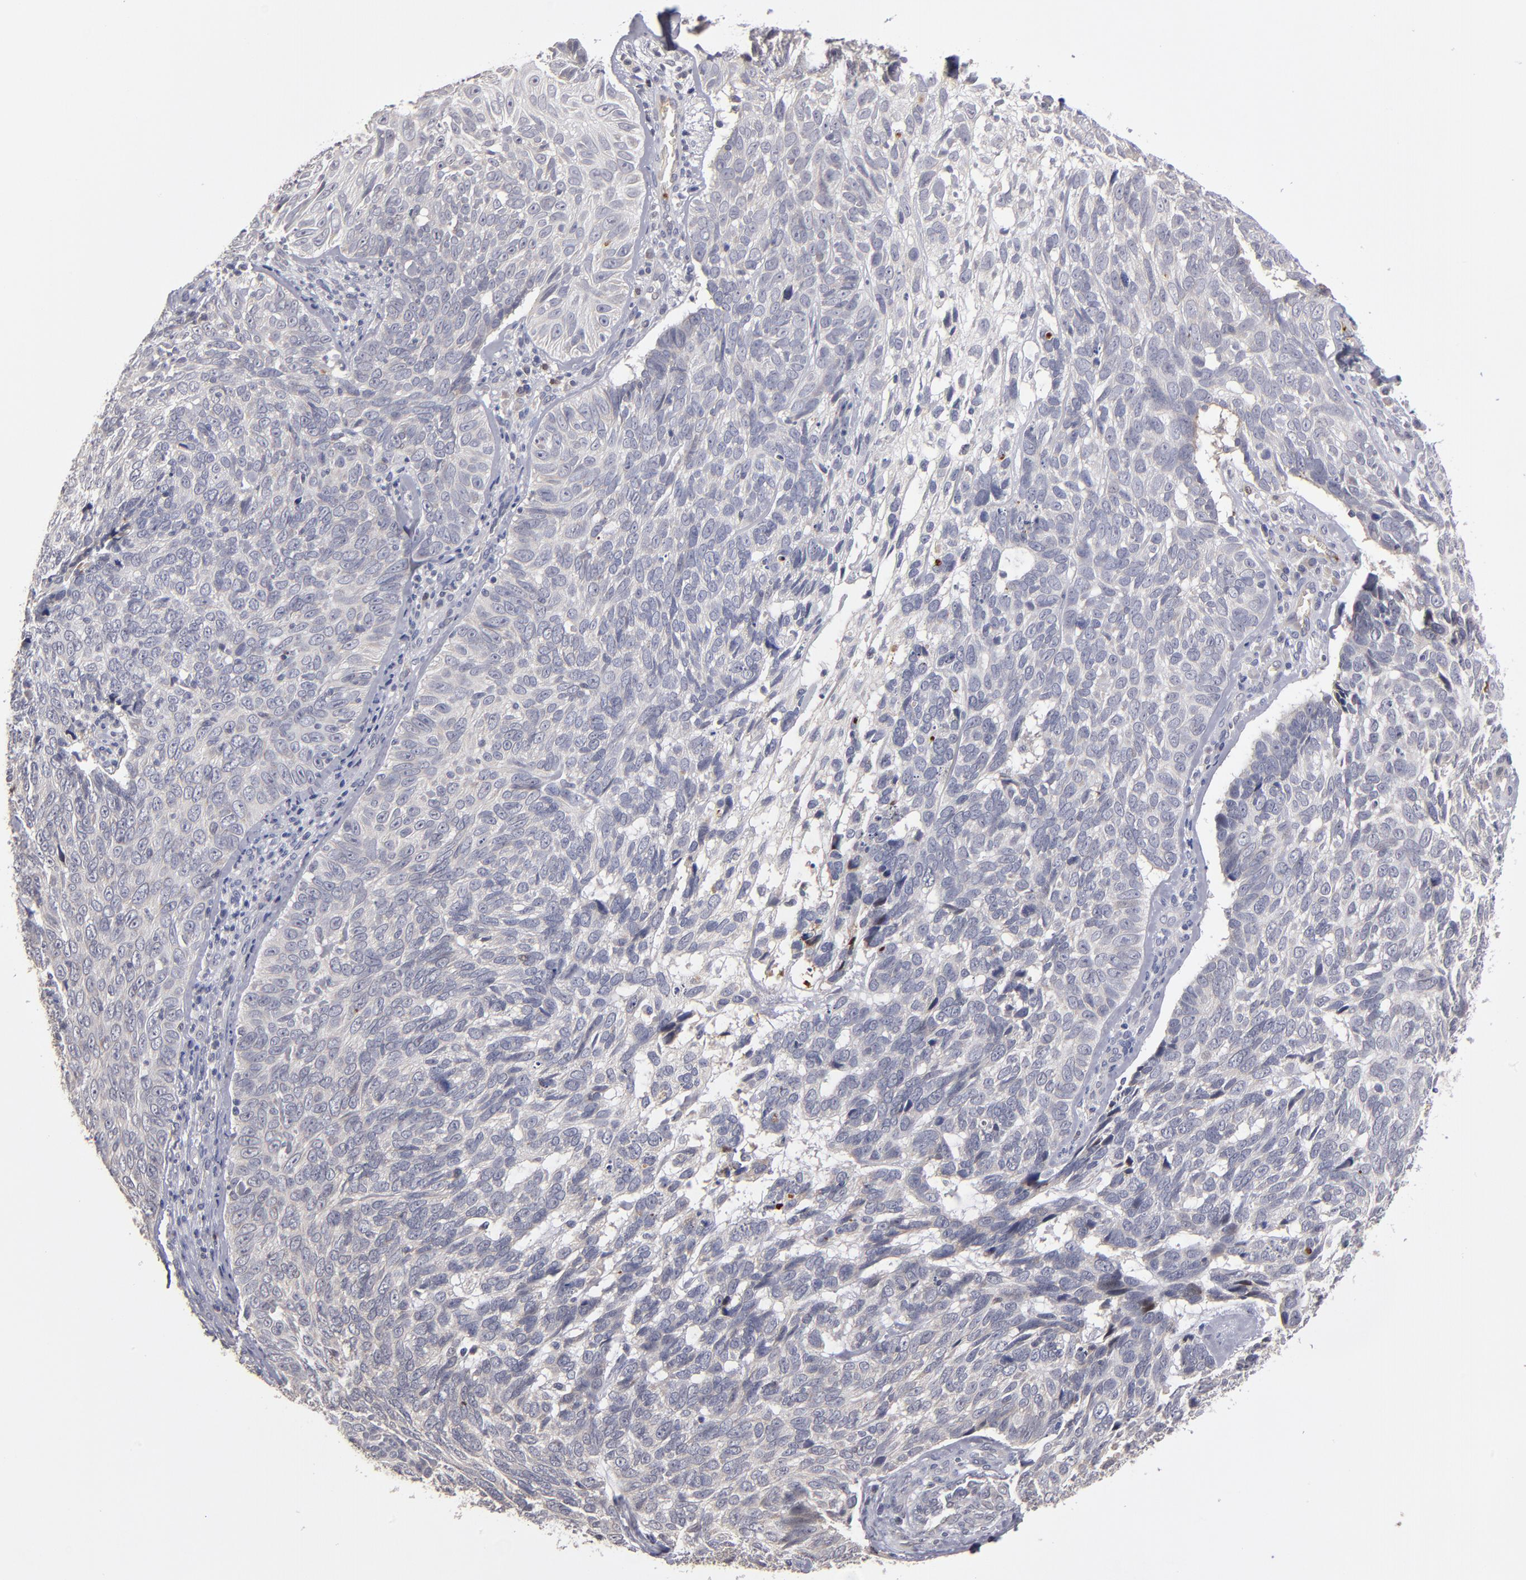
{"staining": {"intensity": "negative", "quantity": "none", "location": "none"}, "tissue": "skin cancer", "cell_type": "Tumor cells", "image_type": "cancer", "snomed": [{"axis": "morphology", "description": "Basal cell carcinoma"}, {"axis": "topography", "description": "Skin"}], "caption": "Tumor cells are negative for protein expression in human skin basal cell carcinoma.", "gene": "EXD2", "patient": {"sex": "male", "age": 72}}